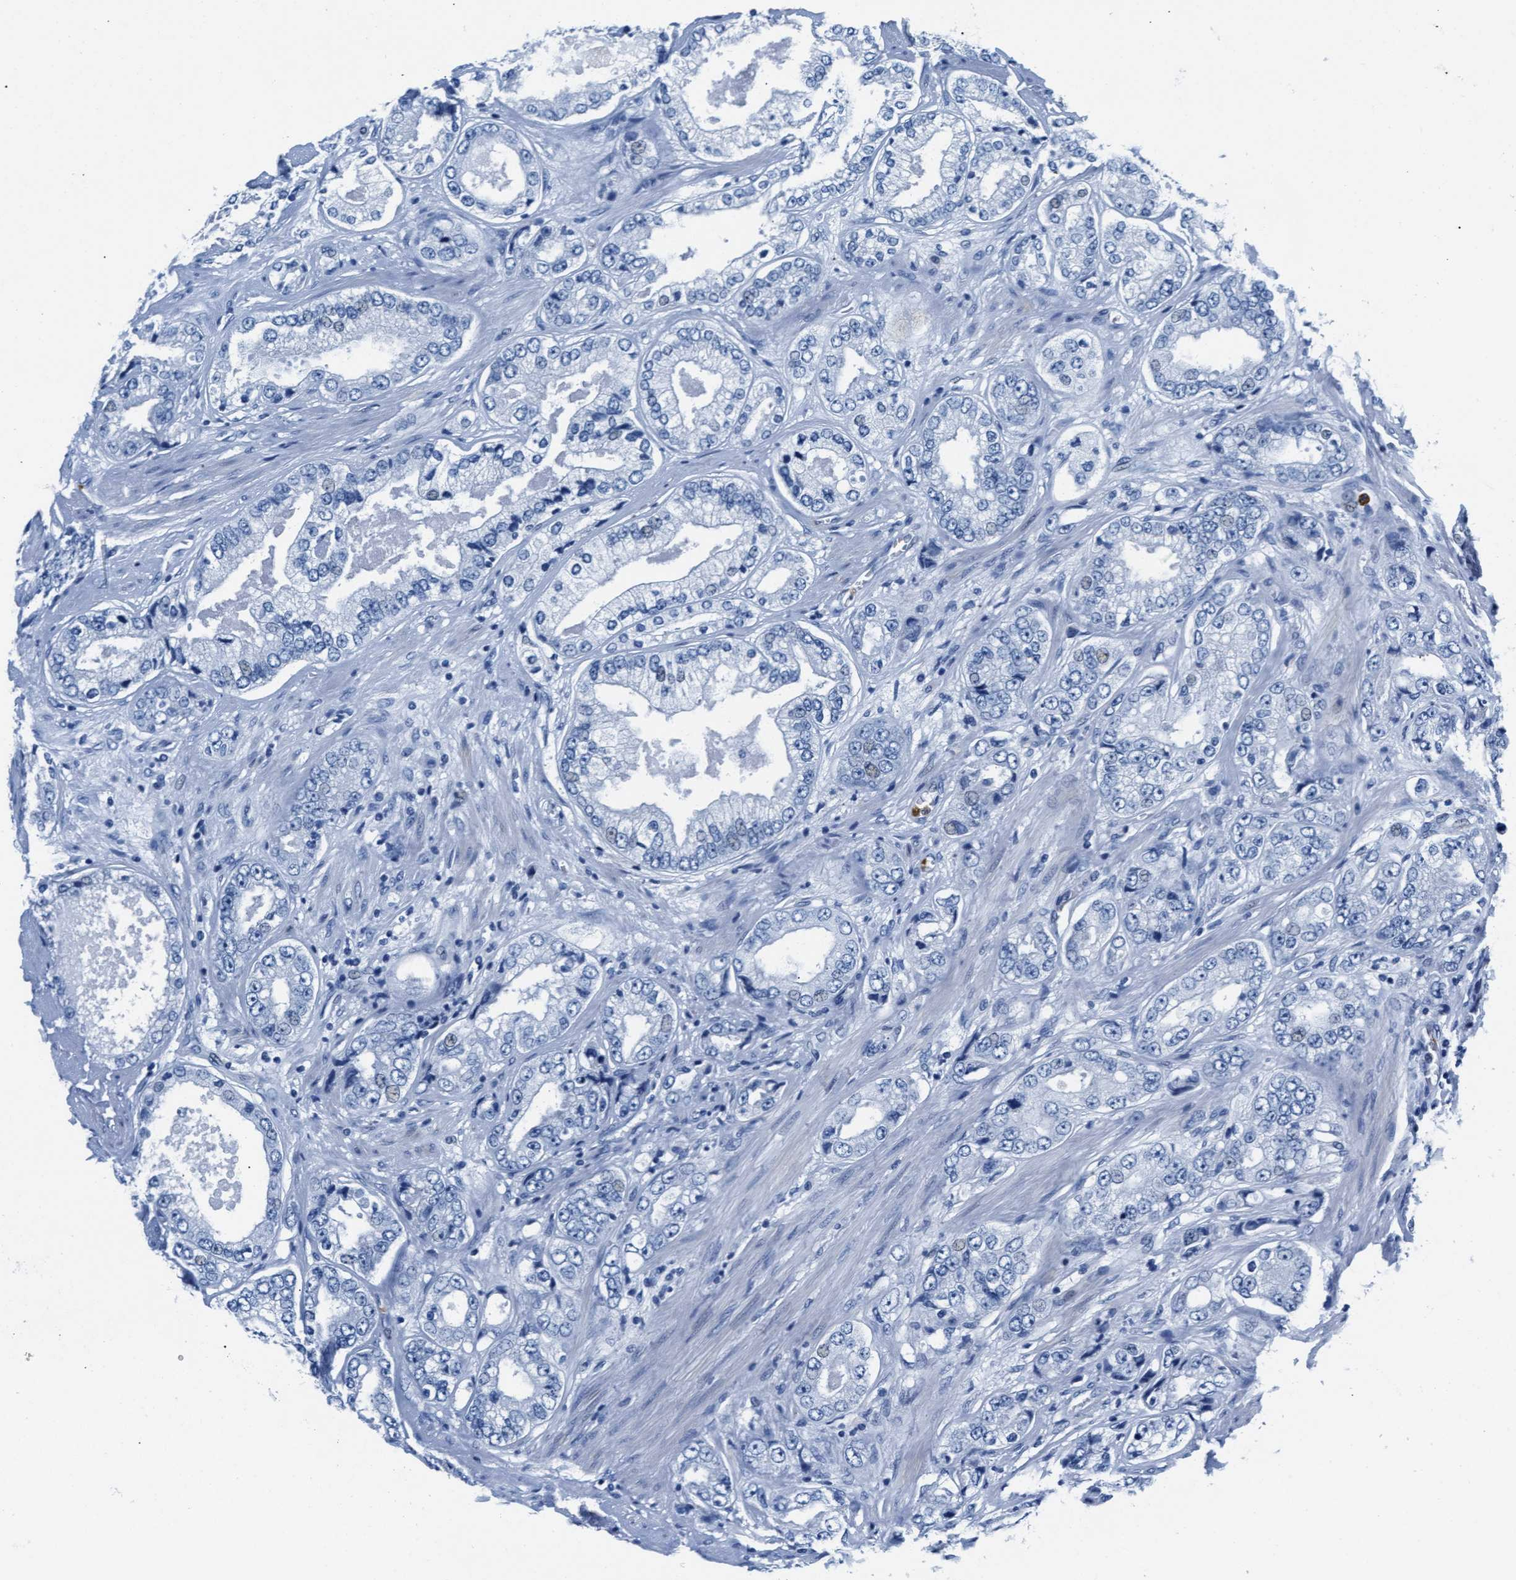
{"staining": {"intensity": "negative", "quantity": "none", "location": "none"}, "tissue": "prostate cancer", "cell_type": "Tumor cells", "image_type": "cancer", "snomed": [{"axis": "morphology", "description": "Adenocarcinoma, High grade"}, {"axis": "topography", "description": "Prostate"}], "caption": "Immunohistochemistry (IHC) photomicrograph of neoplastic tissue: prostate adenocarcinoma (high-grade) stained with DAB (3,3'-diaminobenzidine) exhibits no significant protein expression in tumor cells.", "gene": "MMP8", "patient": {"sex": "male", "age": 61}}